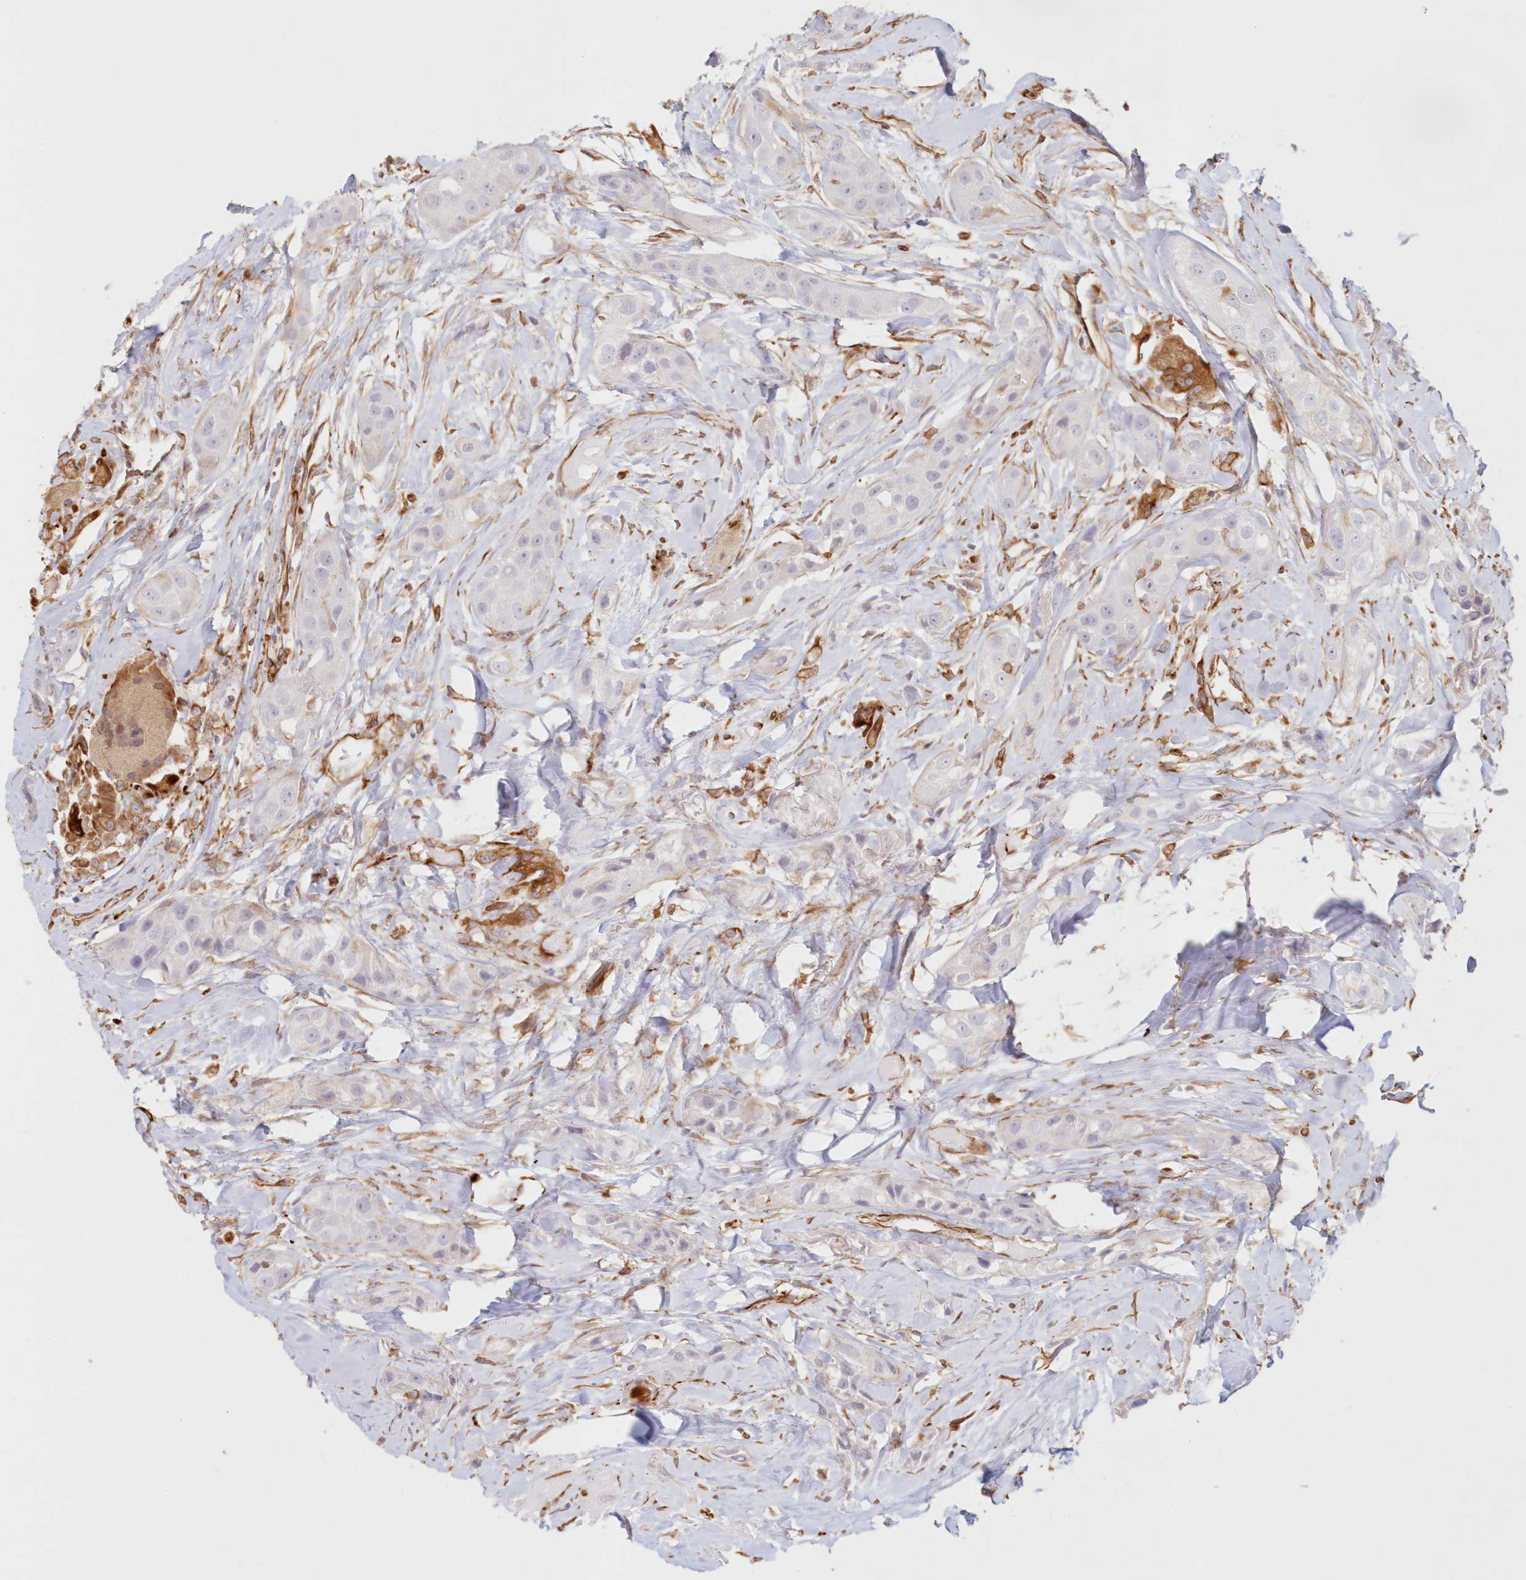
{"staining": {"intensity": "negative", "quantity": "none", "location": "none"}, "tissue": "head and neck cancer", "cell_type": "Tumor cells", "image_type": "cancer", "snomed": [{"axis": "morphology", "description": "Normal tissue, NOS"}, {"axis": "morphology", "description": "Squamous cell carcinoma, NOS"}, {"axis": "topography", "description": "Skeletal muscle"}, {"axis": "topography", "description": "Head-Neck"}], "caption": "Immunohistochemical staining of human squamous cell carcinoma (head and neck) demonstrates no significant expression in tumor cells.", "gene": "DMRTB1", "patient": {"sex": "male", "age": 51}}